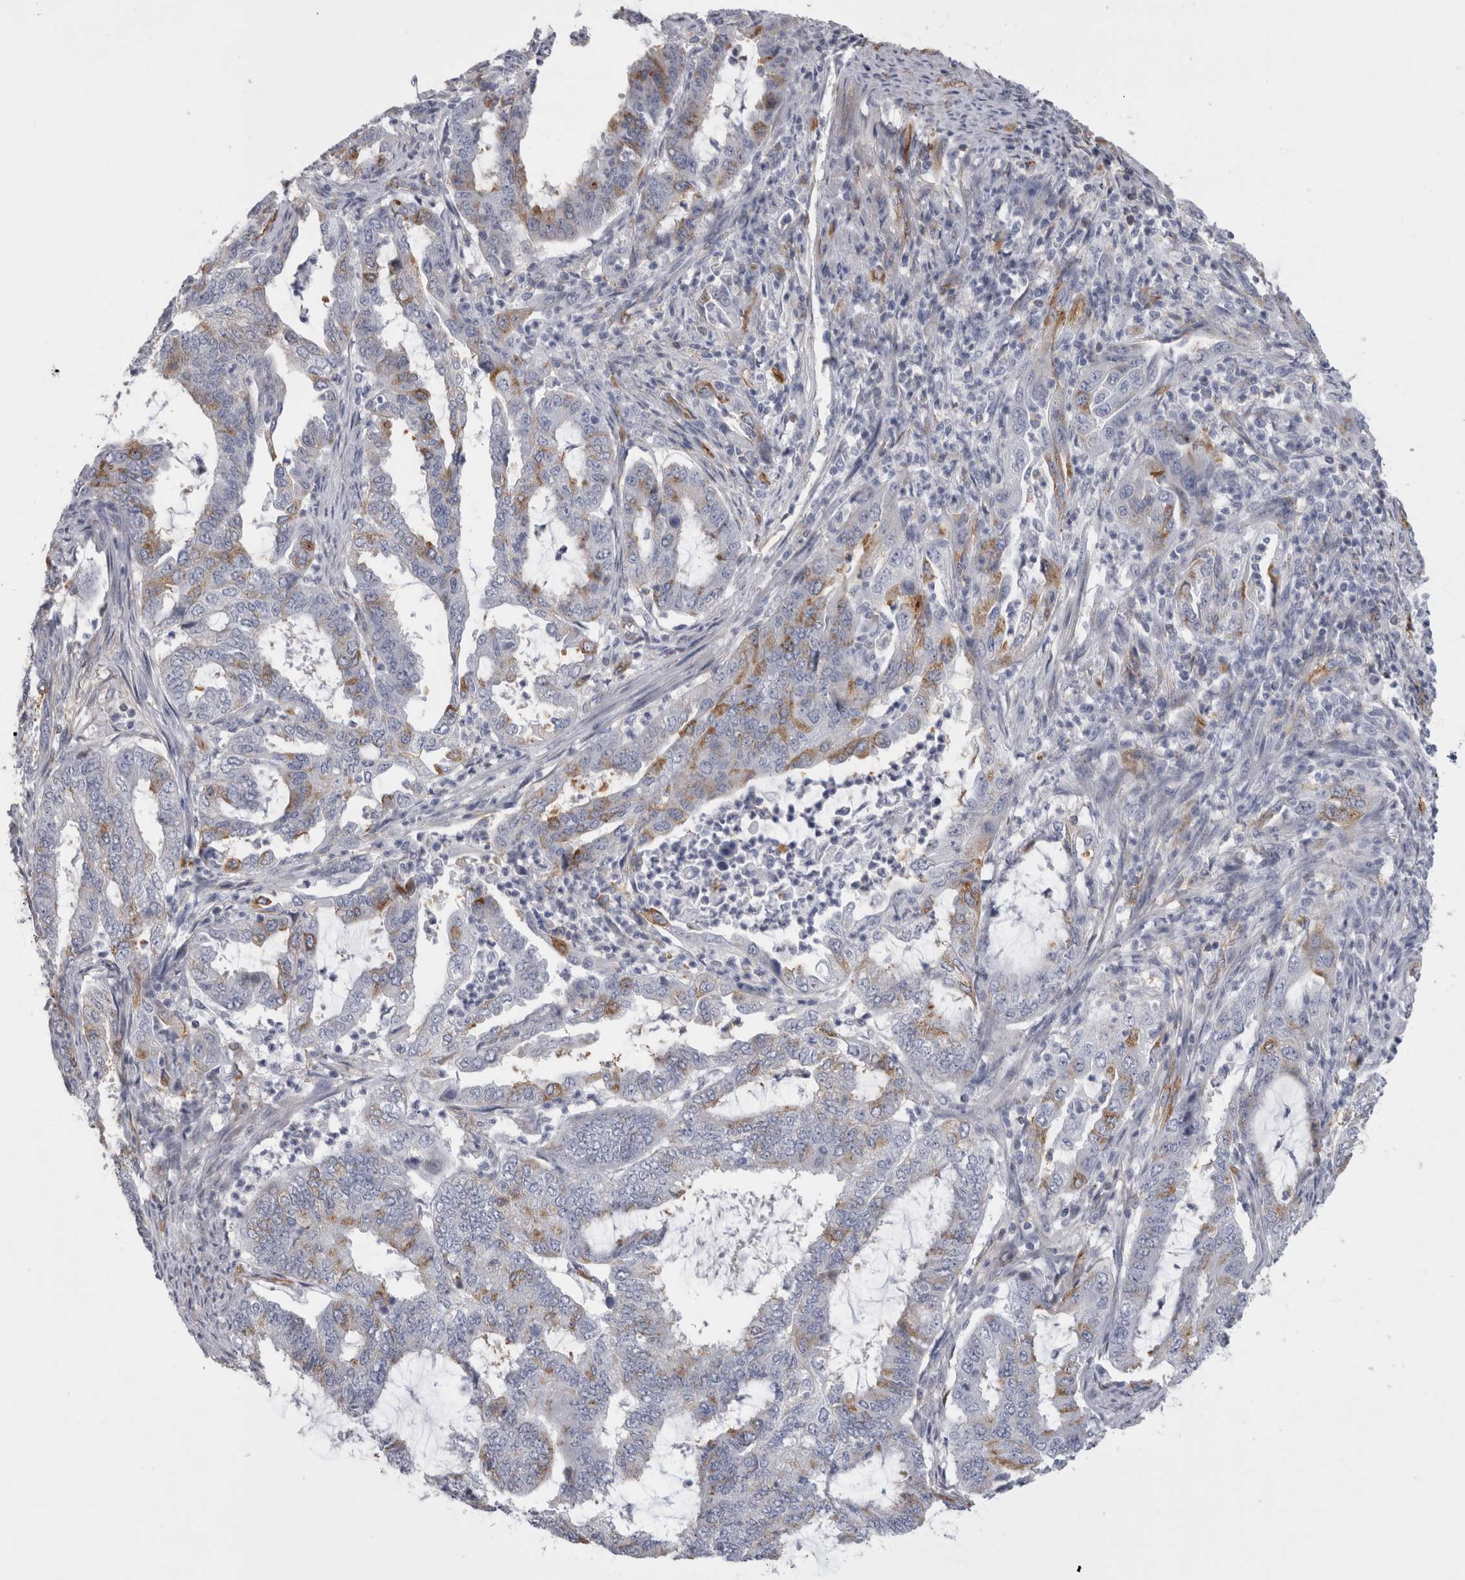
{"staining": {"intensity": "moderate", "quantity": "<25%", "location": "cytoplasmic/membranous"}, "tissue": "endometrial cancer", "cell_type": "Tumor cells", "image_type": "cancer", "snomed": [{"axis": "morphology", "description": "Adenocarcinoma, NOS"}, {"axis": "topography", "description": "Endometrium"}], "caption": "This image reveals immunohistochemistry staining of endometrial adenocarcinoma, with low moderate cytoplasmic/membranous expression in about <25% of tumor cells.", "gene": "ATXN3", "patient": {"sex": "female", "age": 51}}